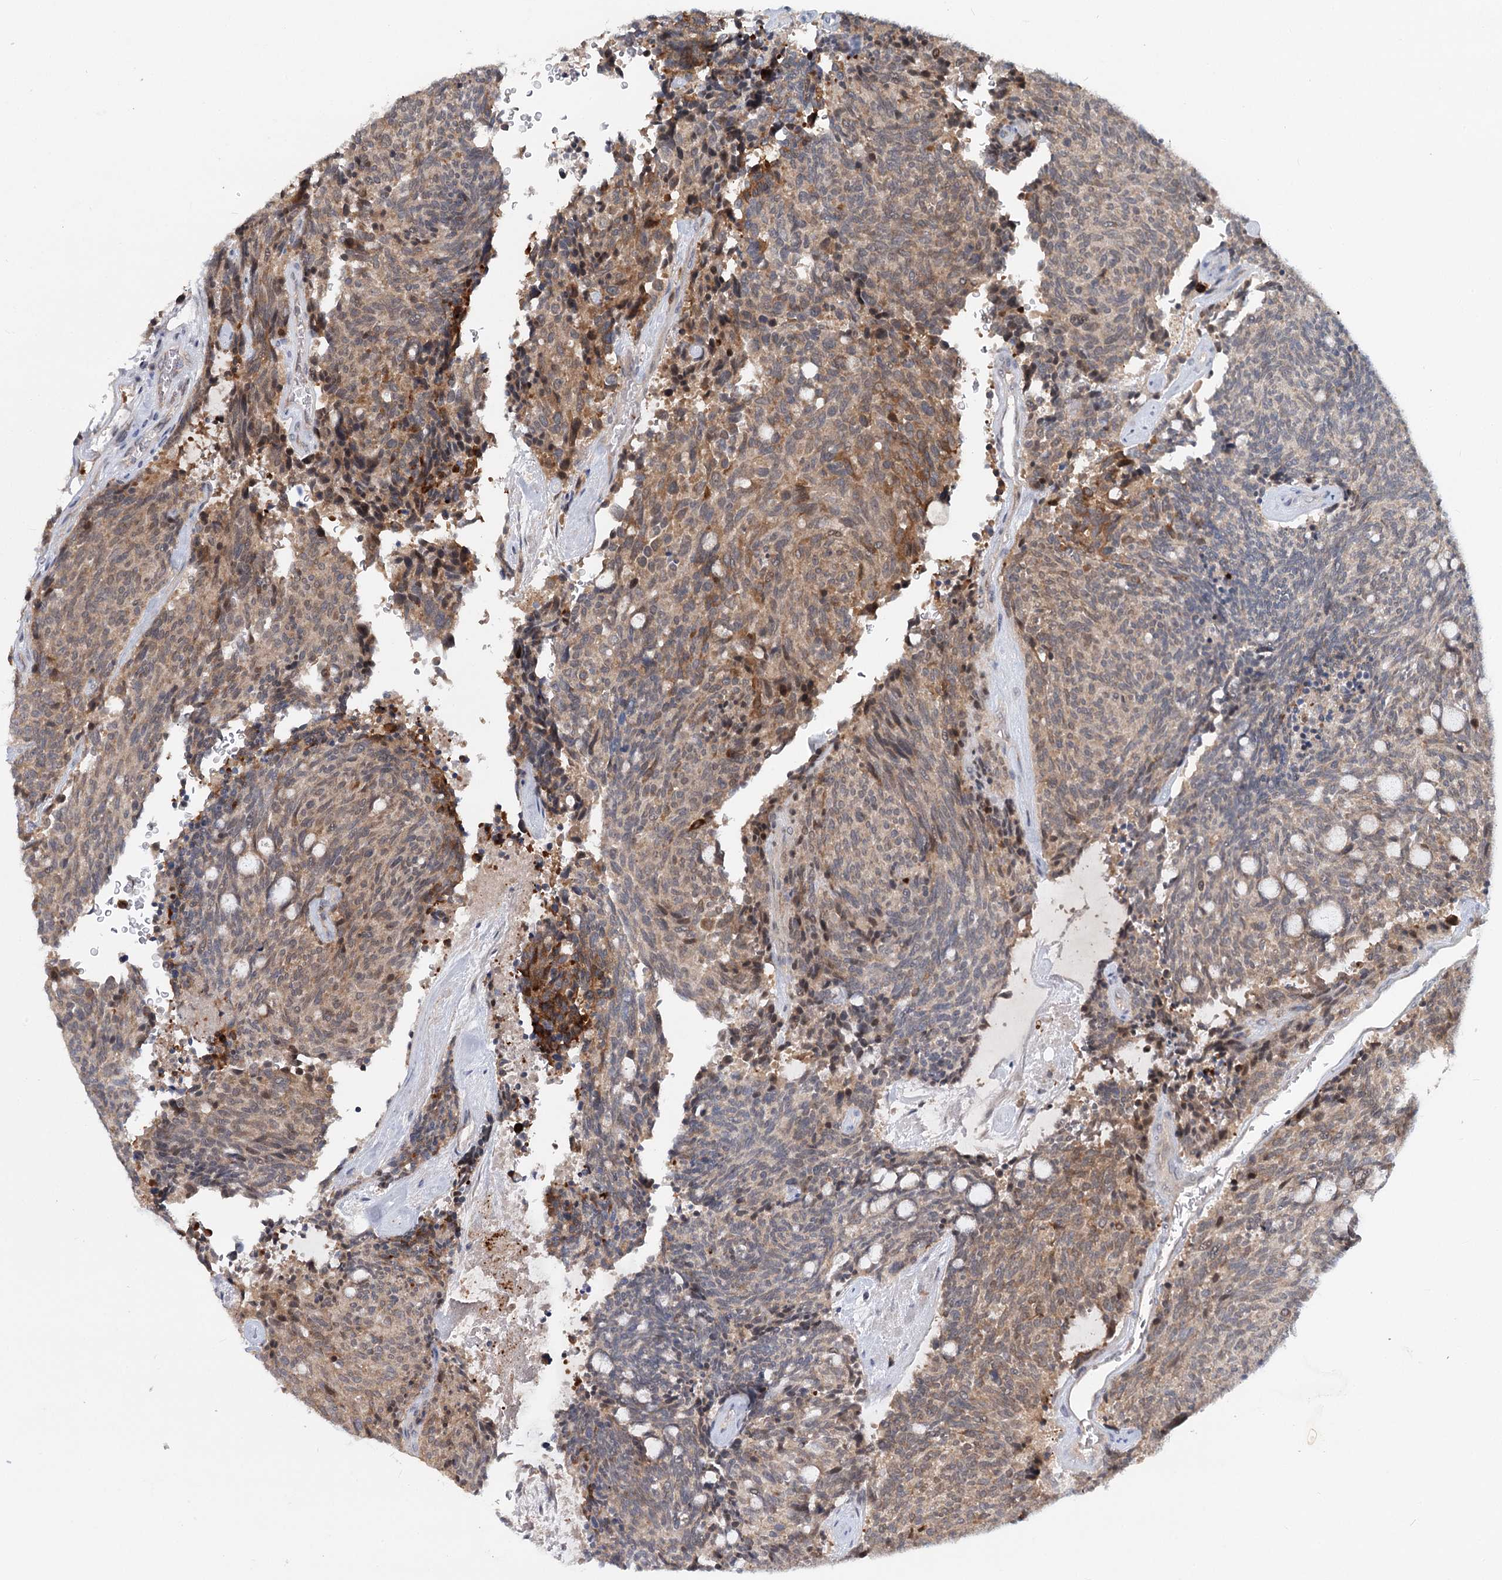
{"staining": {"intensity": "weak", "quantity": "25%-75%", "location": "cytoplasmic/membranous"}, "tissue": "carcinoid", "cell_type": "Tumor cells", "image_type": "cancer", "snomed": [{"axis": "morphology", "description": "Carcinoid, malignant, NOS"}, {"axis": "topography", "description": "Pancreas"}], "caption": "This histopathology image shows IHC staining of human malignant carcinoid, with low weak cytoplasmic/membranous staining in about 25%-75% of tumor cells.", "gene": "AP3B1", "patient": {"sex": "female", "age": 54}}